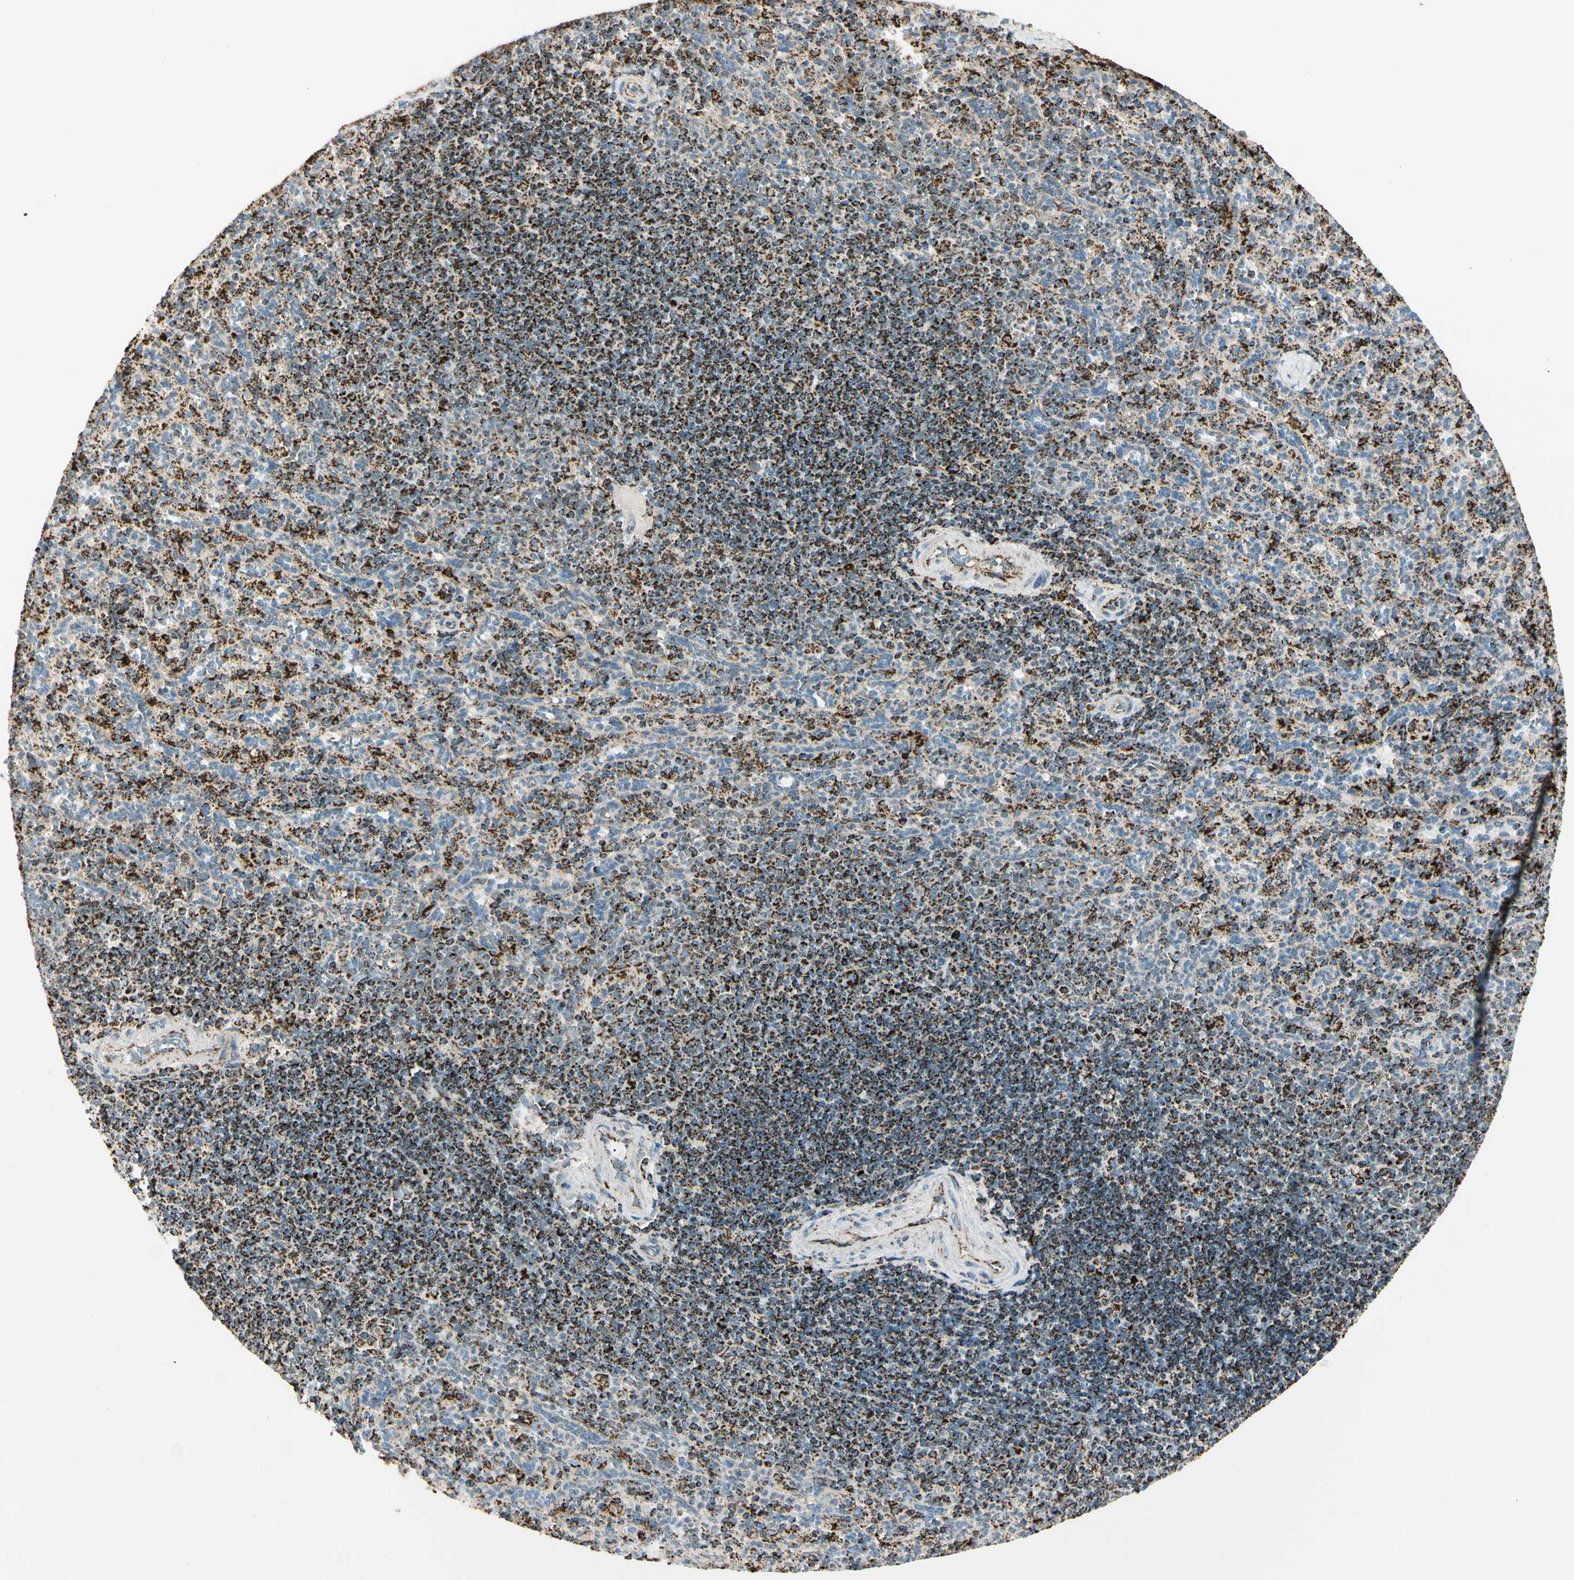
{"staining": {"intensity": "moderate", "quantity": "25%-75%", "location": "cytoplasmic/membranous"}, "tissue": "spleen", "cell_type": "Cells in red pulp", "image_type": "normal", "snomed": [{"axis": "morphology", "description": "Normal tissue, NOS"}, {"axis": "topography", "description": "Spleen"}], "caption": "Normal spleen was stained to show a protein in brown. There is medium levels of moderate cytoplasmic/membranous expression in about 25%-75% of cells in red pulp. (Brightfield microscopy of DAB IHC at high magnification).", "gene": "ME2", "patient": {"sex": "male", "age": 36}}